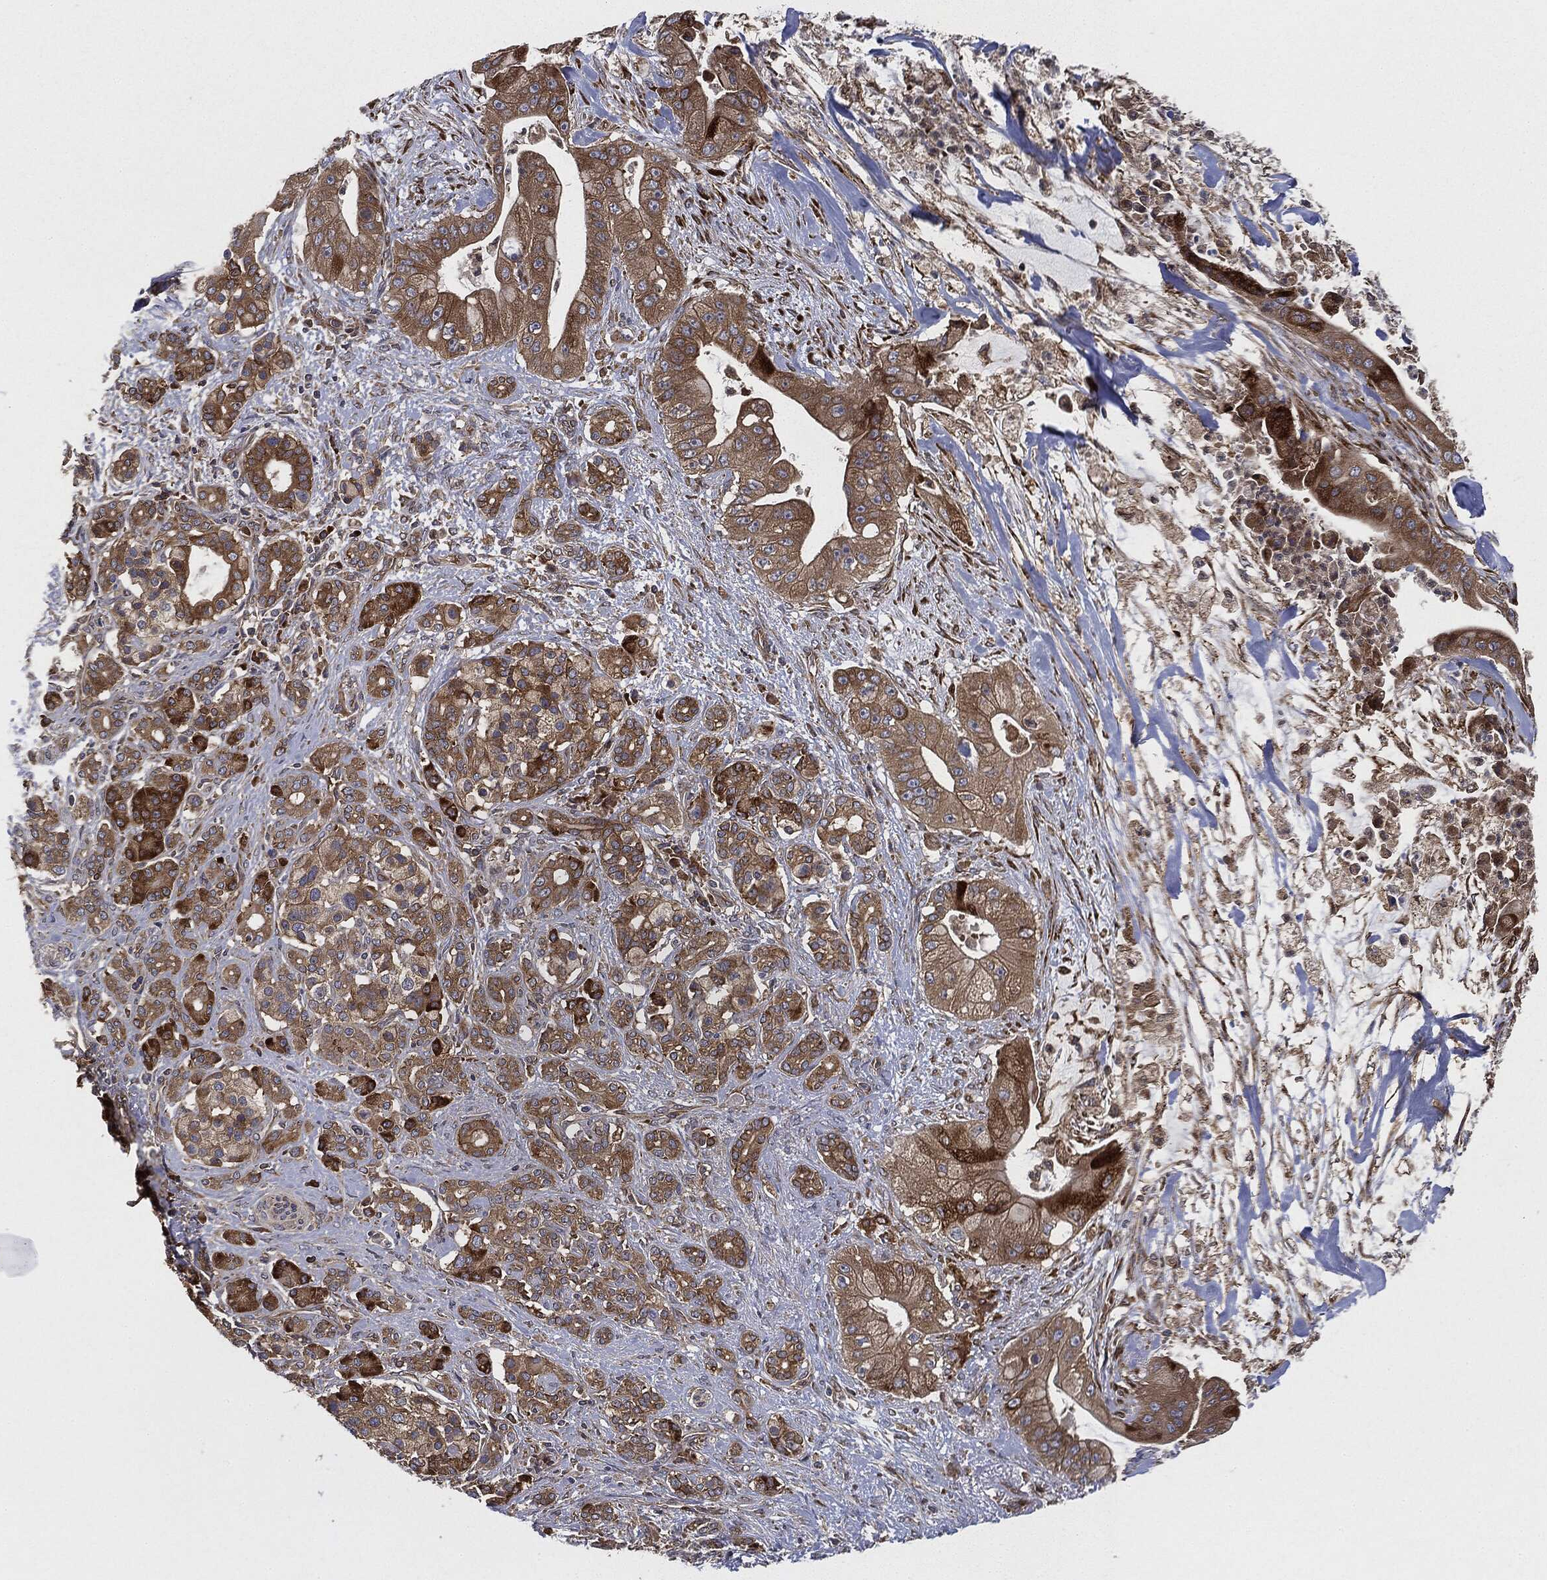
{"staining": {"intensity": "moderate", "quantity": ">75%", "location": "cytoplasmic/membranous"}, "tissue": "pancreatic cancer", "cell_type": "Tumor cells", "image_type": "cancer", "snomed": [{"axis": "morphology", "description": "Normal tissue, NOS"}, {"axis": "morphology", "description": "Inflammation, NOS"}, {"axis": "morphology", "description": "Adenocarcinoma, NOS"}, {"axis": "topography", "description": "Pancreas"}], "caption": "Pancreatic adenocarcinoma stained with immunohistochemistry exhibits moderate cytoplasmic/membranous staining in approximately >75% of tumor cells.", "gene": "EIF2AK2", "patient": {"sex": "male", "age": 57}}